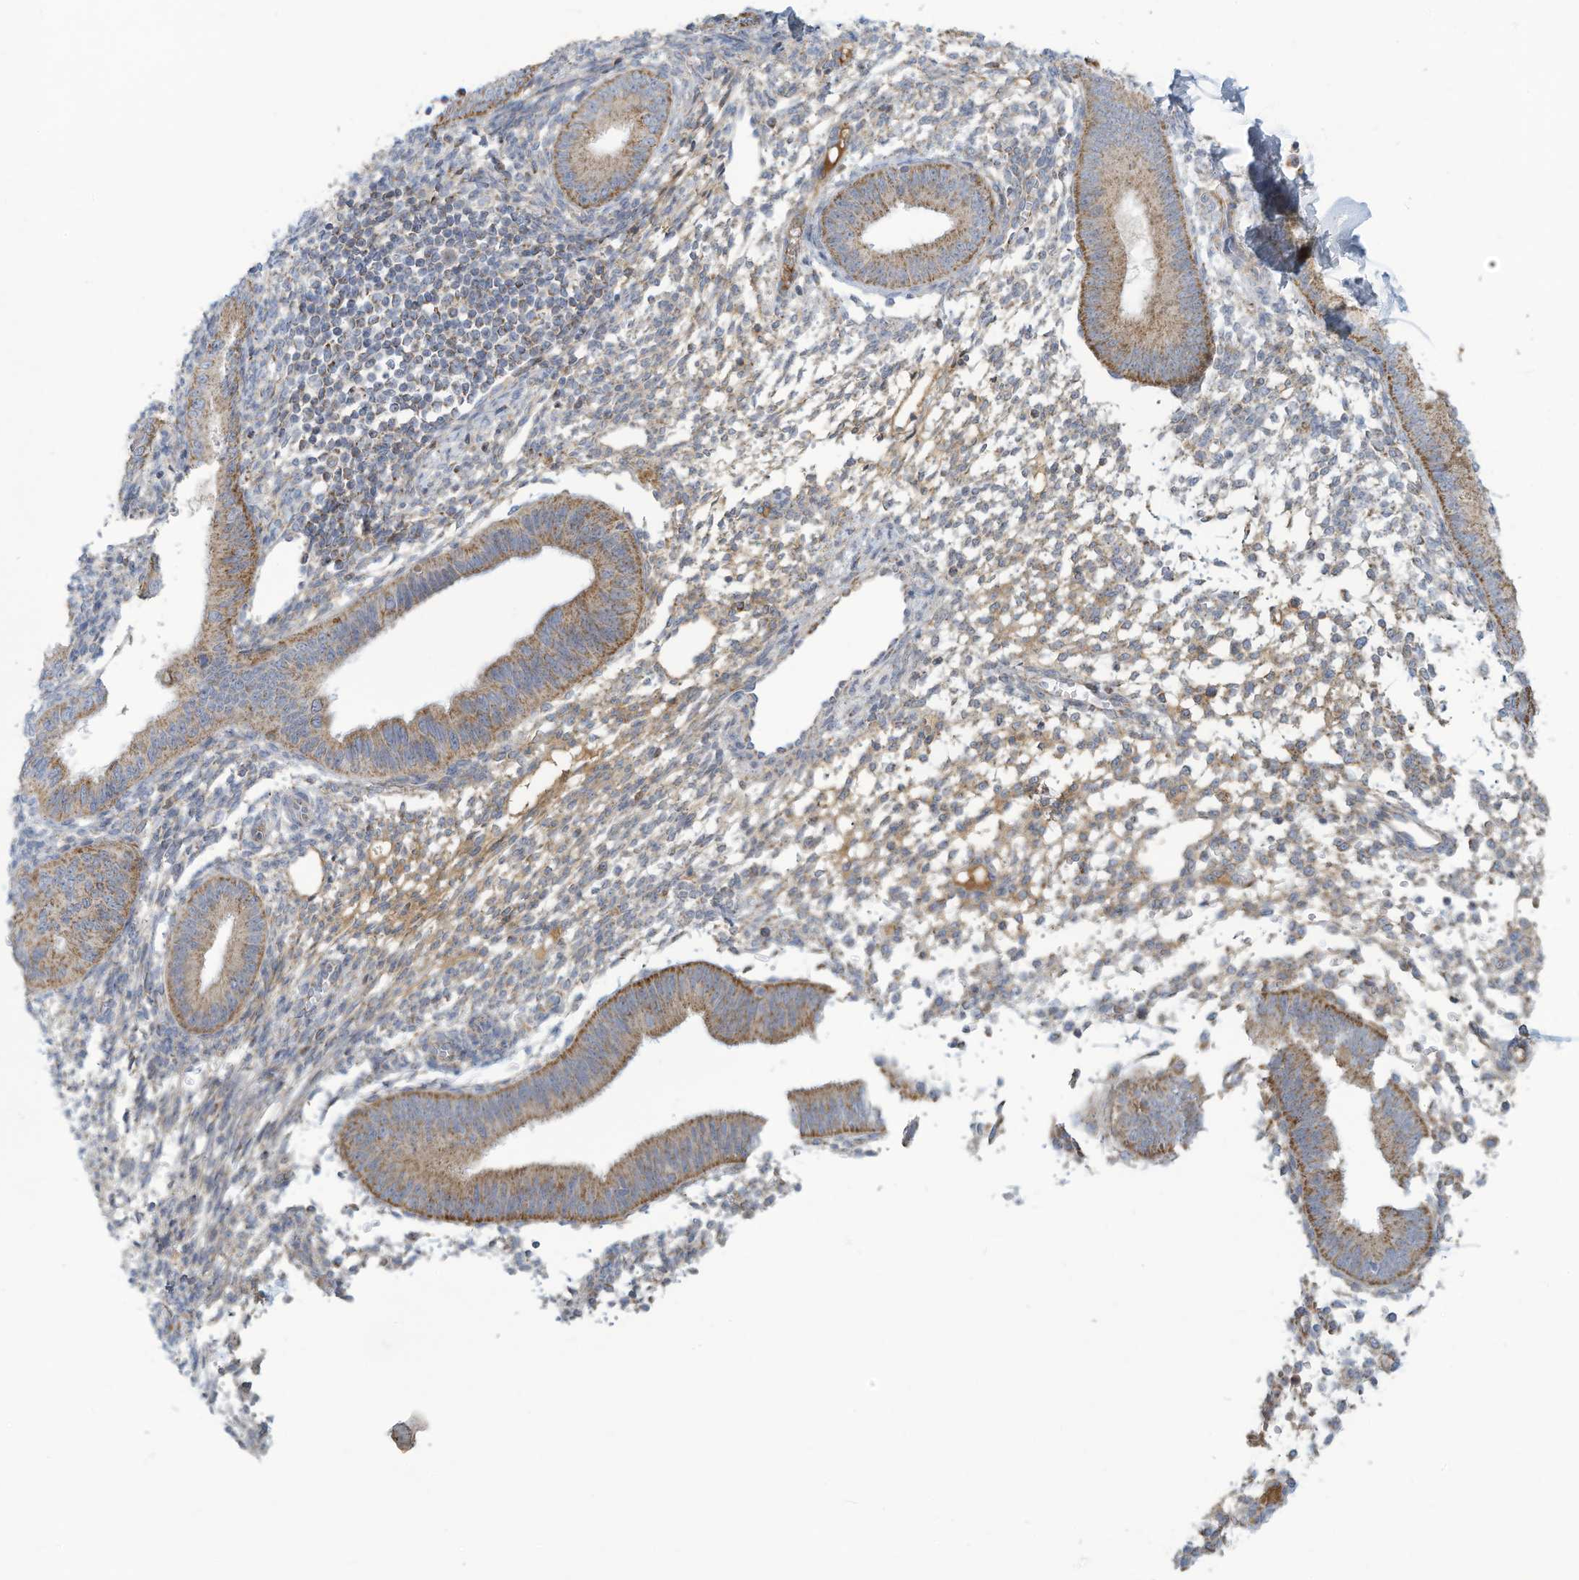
{"staining": {"intensity": "weak", "quantity": "25%-75%", "location": "cytoplasmic/membranous"}, "tissue": "endometrium", "cell_type": "Cells in endometrial stroma", "image_type": "normal", "snomed": [{"axis": "morphology", "description": "Normal tissue, NOS"}, {"axis": "topography", "description": "Uterus"}, {"axis": "topography", "description": "Endometrium"}], "caption": "High-power microscopy captured an immunohistochemistry (IHC) histopathology image of unremarkable endometrium, revealing weak cytoplasmic/membranous expression in approximately 25%-75% of cells in endometrial stroma. The staining was performed using DAB (3,3'-diaminobenzidine), with brown indicating positive protein expression. Nuclei are stained blue with hematoxylin.", "gene": "NLN", "patient": {"sex": "female", "age": 48}}